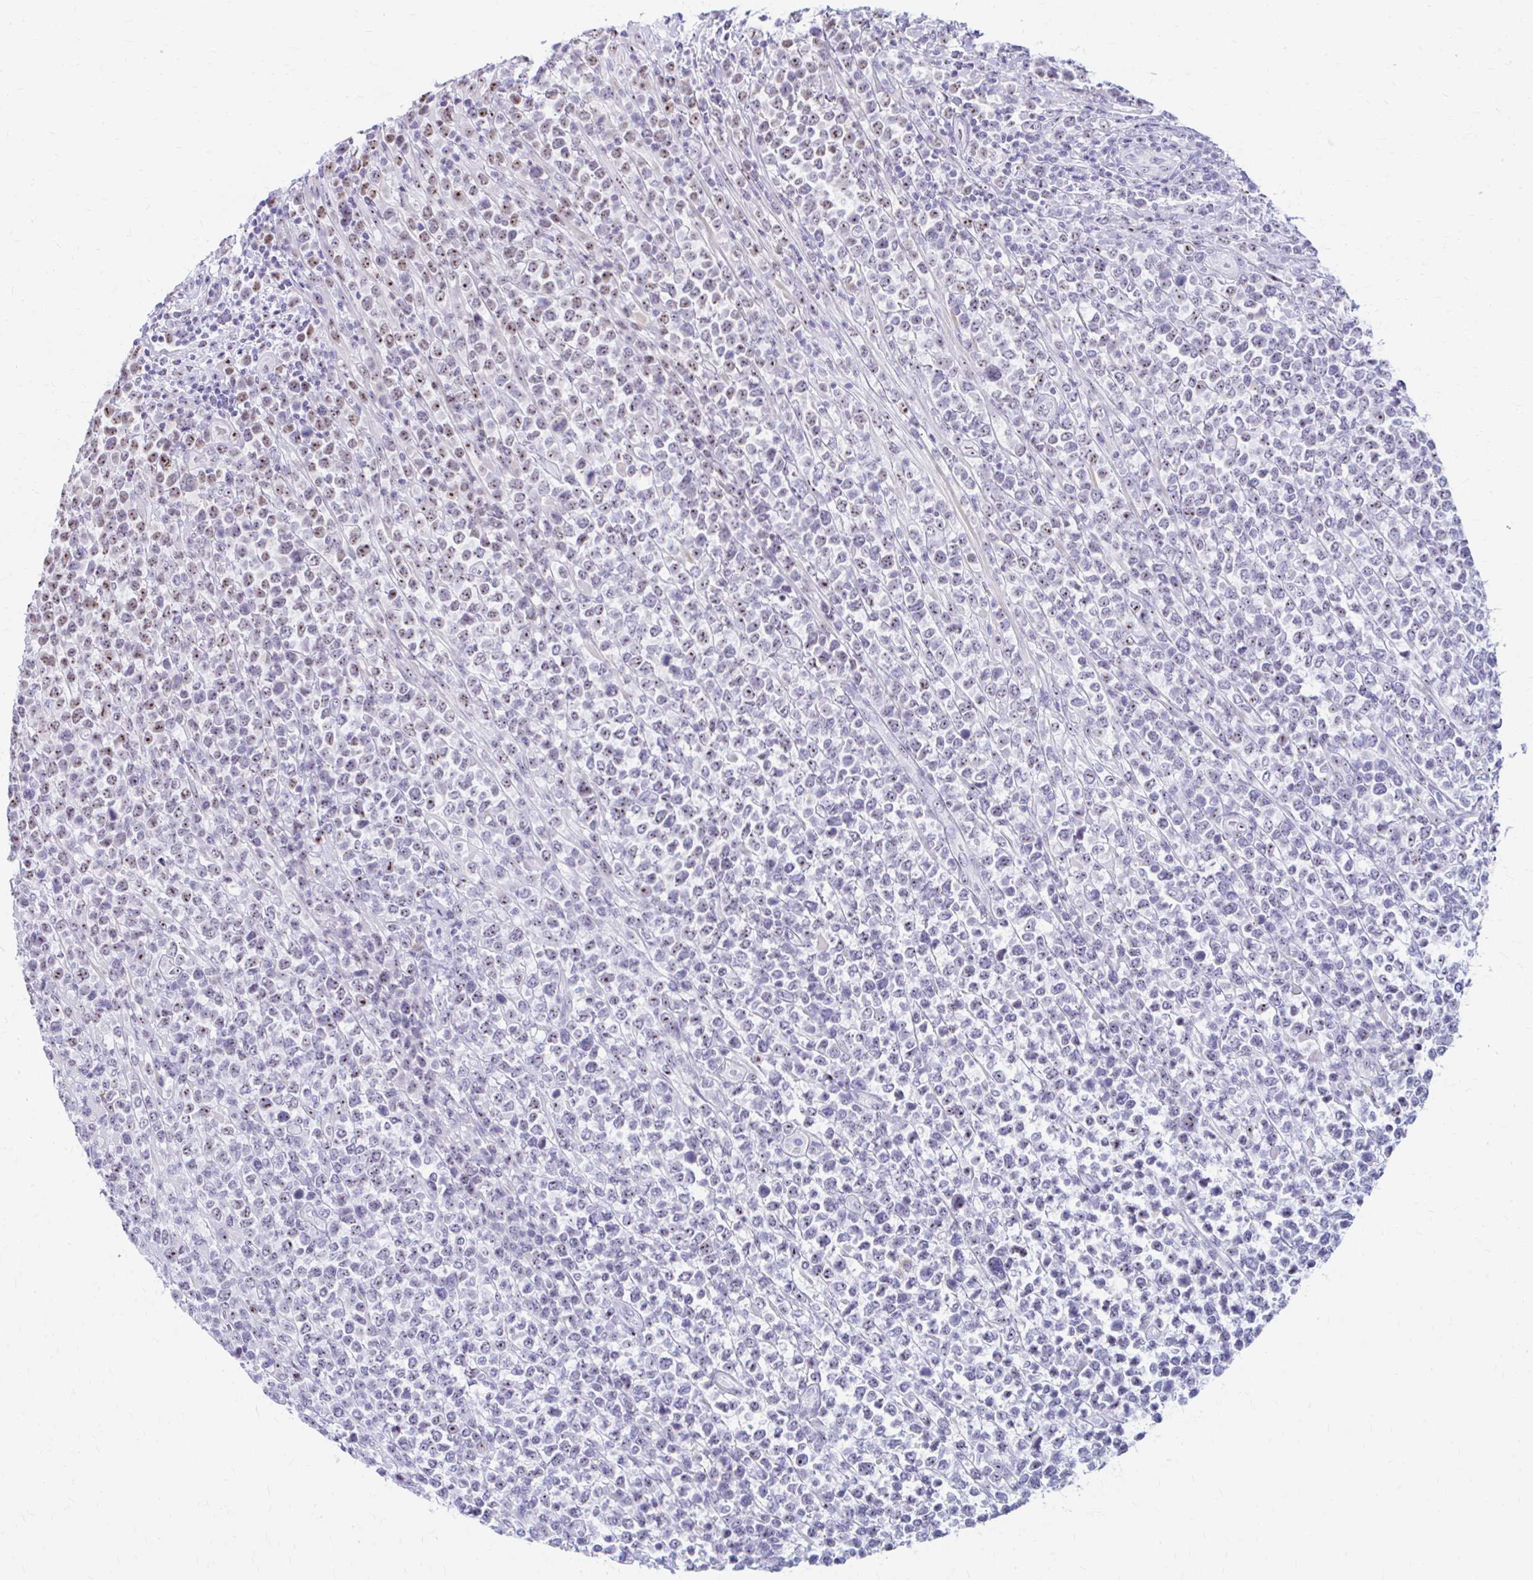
{"staining": {"intensity": "moderate", "quantity": "25%-75%", "location": "nuclear"}, "tissue": "lymphoma", "cell_type": "Tumor cells", "image_type": "cancer", "snomed": [{"axis": "morphology", "description": "Malignant lymphoma, non-Hodgkin's type, High grade"}, {"axis": "topography", "description": "Soft tissue"}], "caption": "Protein staining of high-grade malignant lymphoma, non-Hodgkin's type tissue displays moderate nuclear expression in approximately 25%-75% of tumor cells.", "gene": "FTSJ3", "patient": {"sex": "female", "age": 56}}